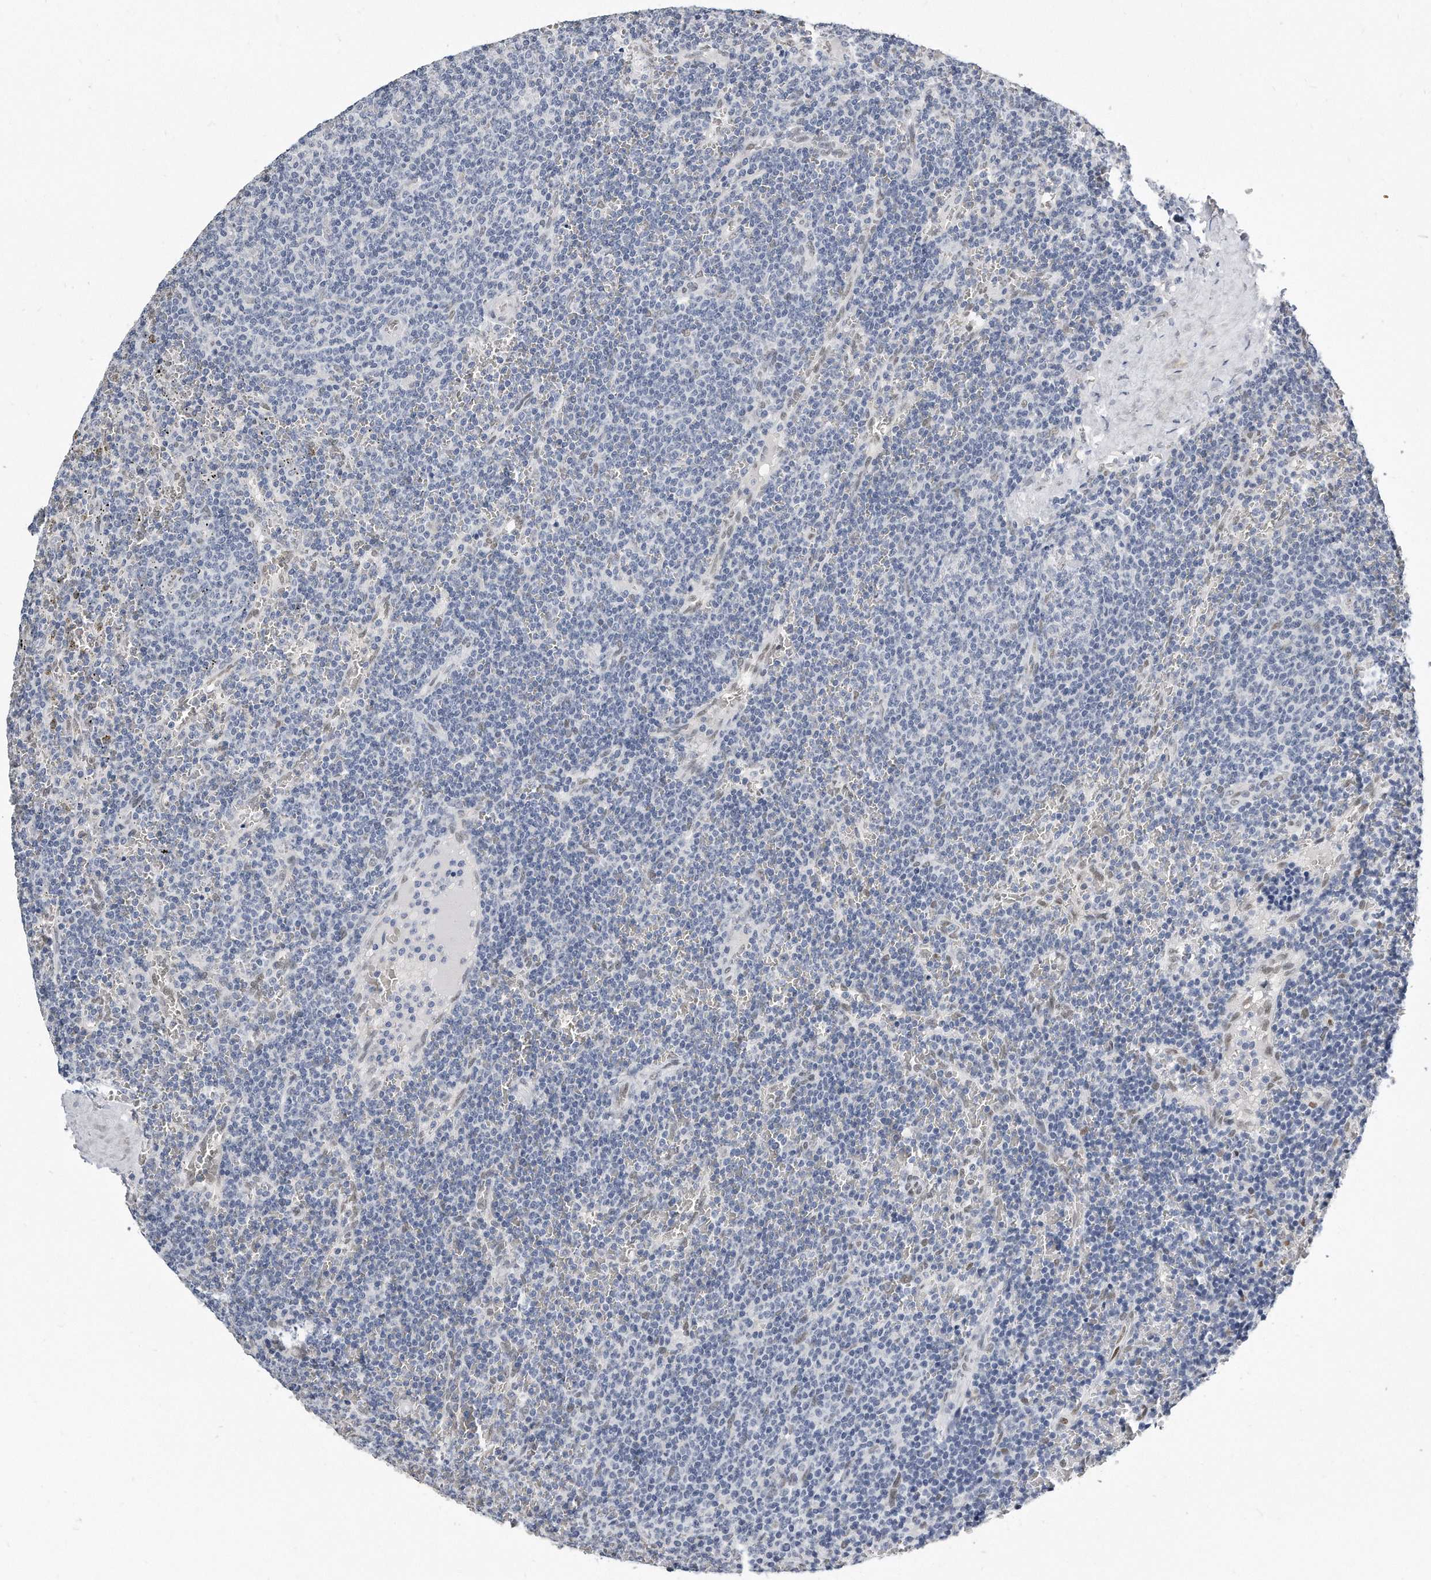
{"staining": {"intensity": "negative", "quantity": "none", "location": "none"}, "tissue": "lymphoma", "cell_type": "Tumor cells", "image_type": "cancer", "snomed": [{"axis": "morphology", "description": "Malignant lymphoma, non-Hodgkin's type, Low grade"}, {"axis": "topography", "description": "Spleen"}], "caption": "Malignant lymphoma, non-Hodgkin's type (low-grade) was stained to show a protein in brown. There is no significant expression in tumor cells. (Brightfield microscopy of DAB (3,3'-diaminobenzidine) immunohistochemistry (IHC) at high magnification).", "gene": "CTBP2", "patient": {"sex": "female", "age": 50}}